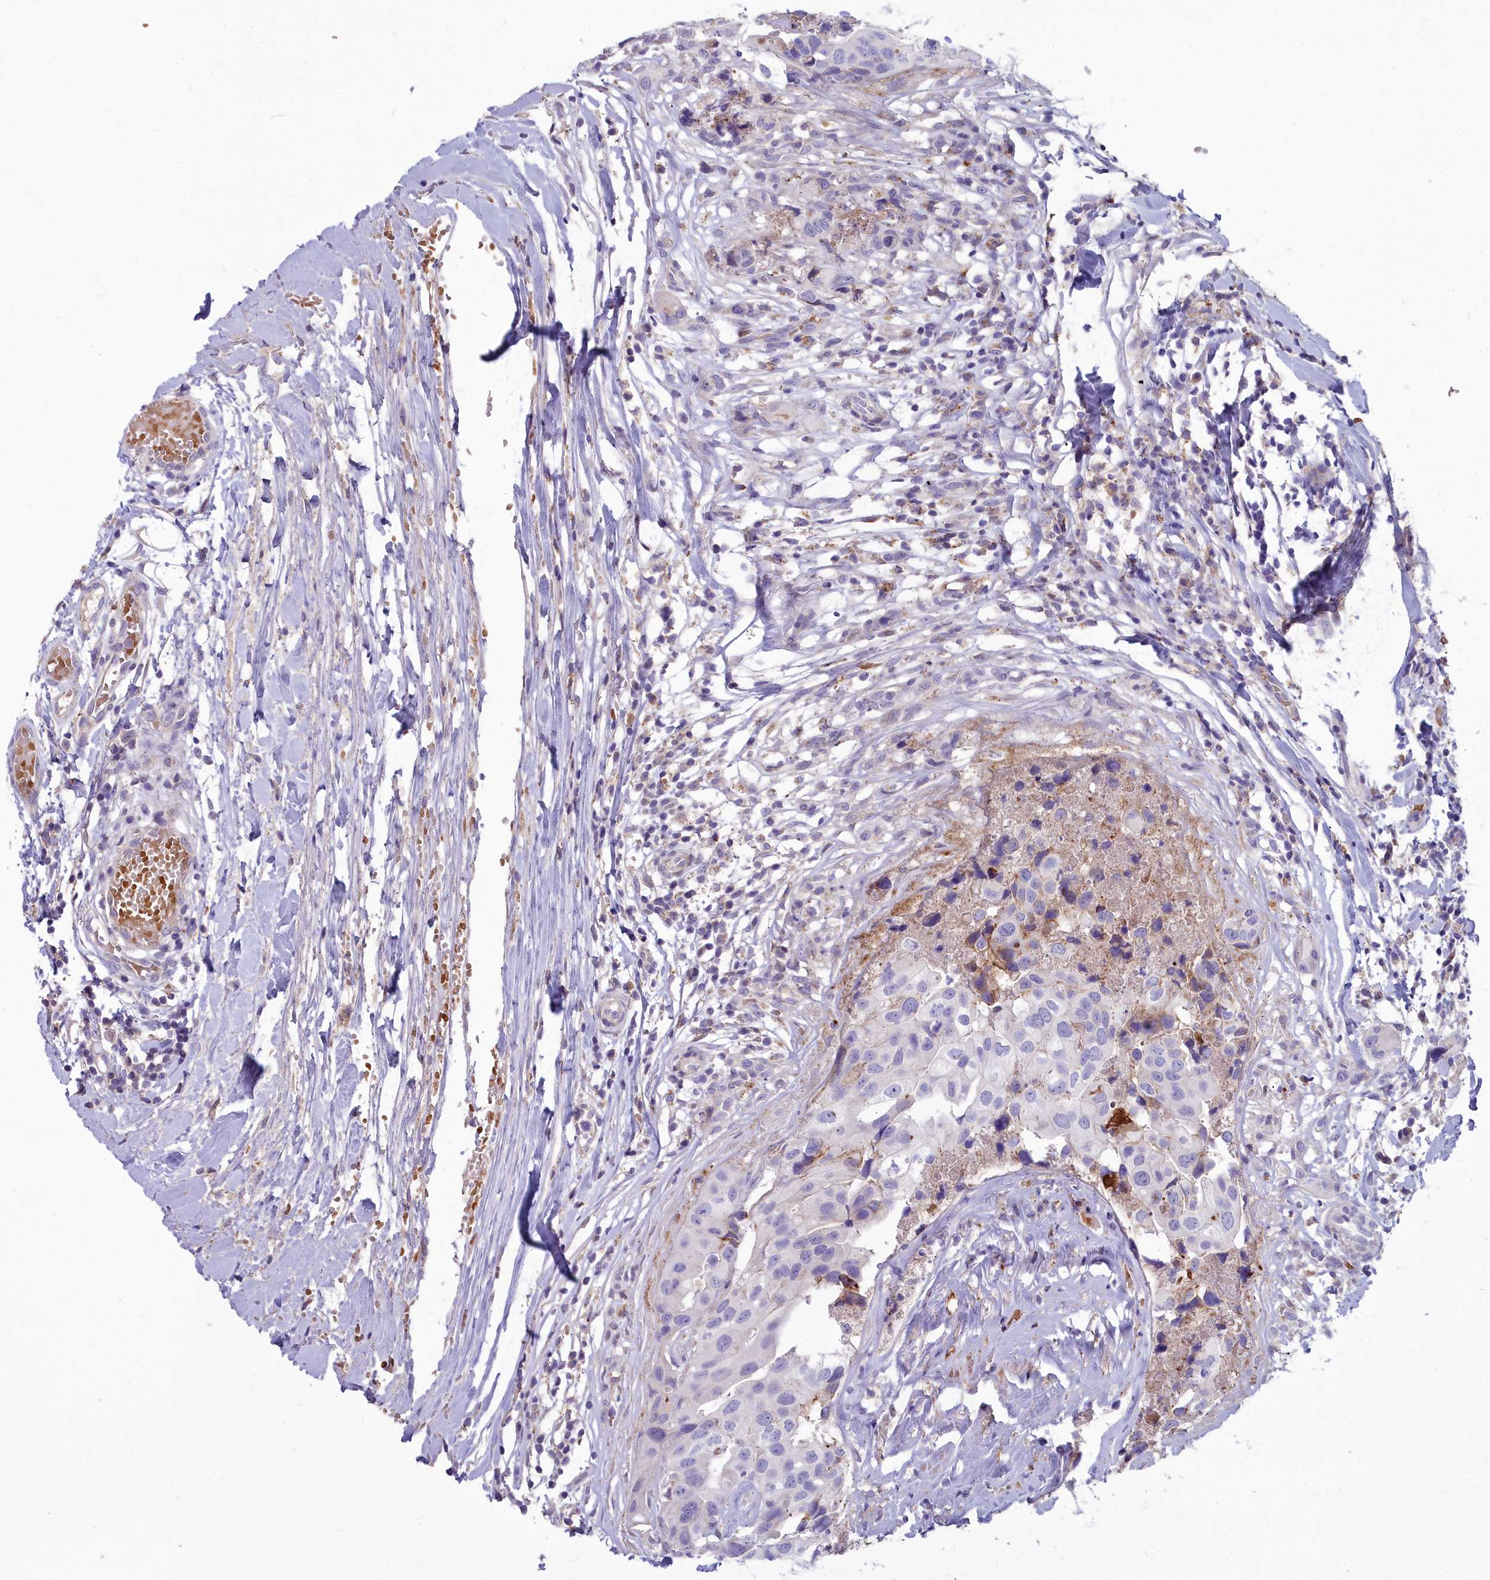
{"staining": {"intensity": "negative", "quantity": "none", "location": "none"}, "tissue": "head and neck cancer", "cell_type": "Tumor cells", "image_type": "cancer", "snomed": [{"axis": "morphology", "description": "Adenocarcinoma, NOS"}, {"axis": "morphology", "description": "Adenocarcinoma, metastatic, NOS"}, {"axis": "topography", "description": "Head-Neck"}], "caption": "Adenocarcinoma (head and neck) was stained to show a protein in brown. There is no significant positivity in tumor cells.", "gene": "FRMPD1", "patient": {"sex": "male", "age": 75}}